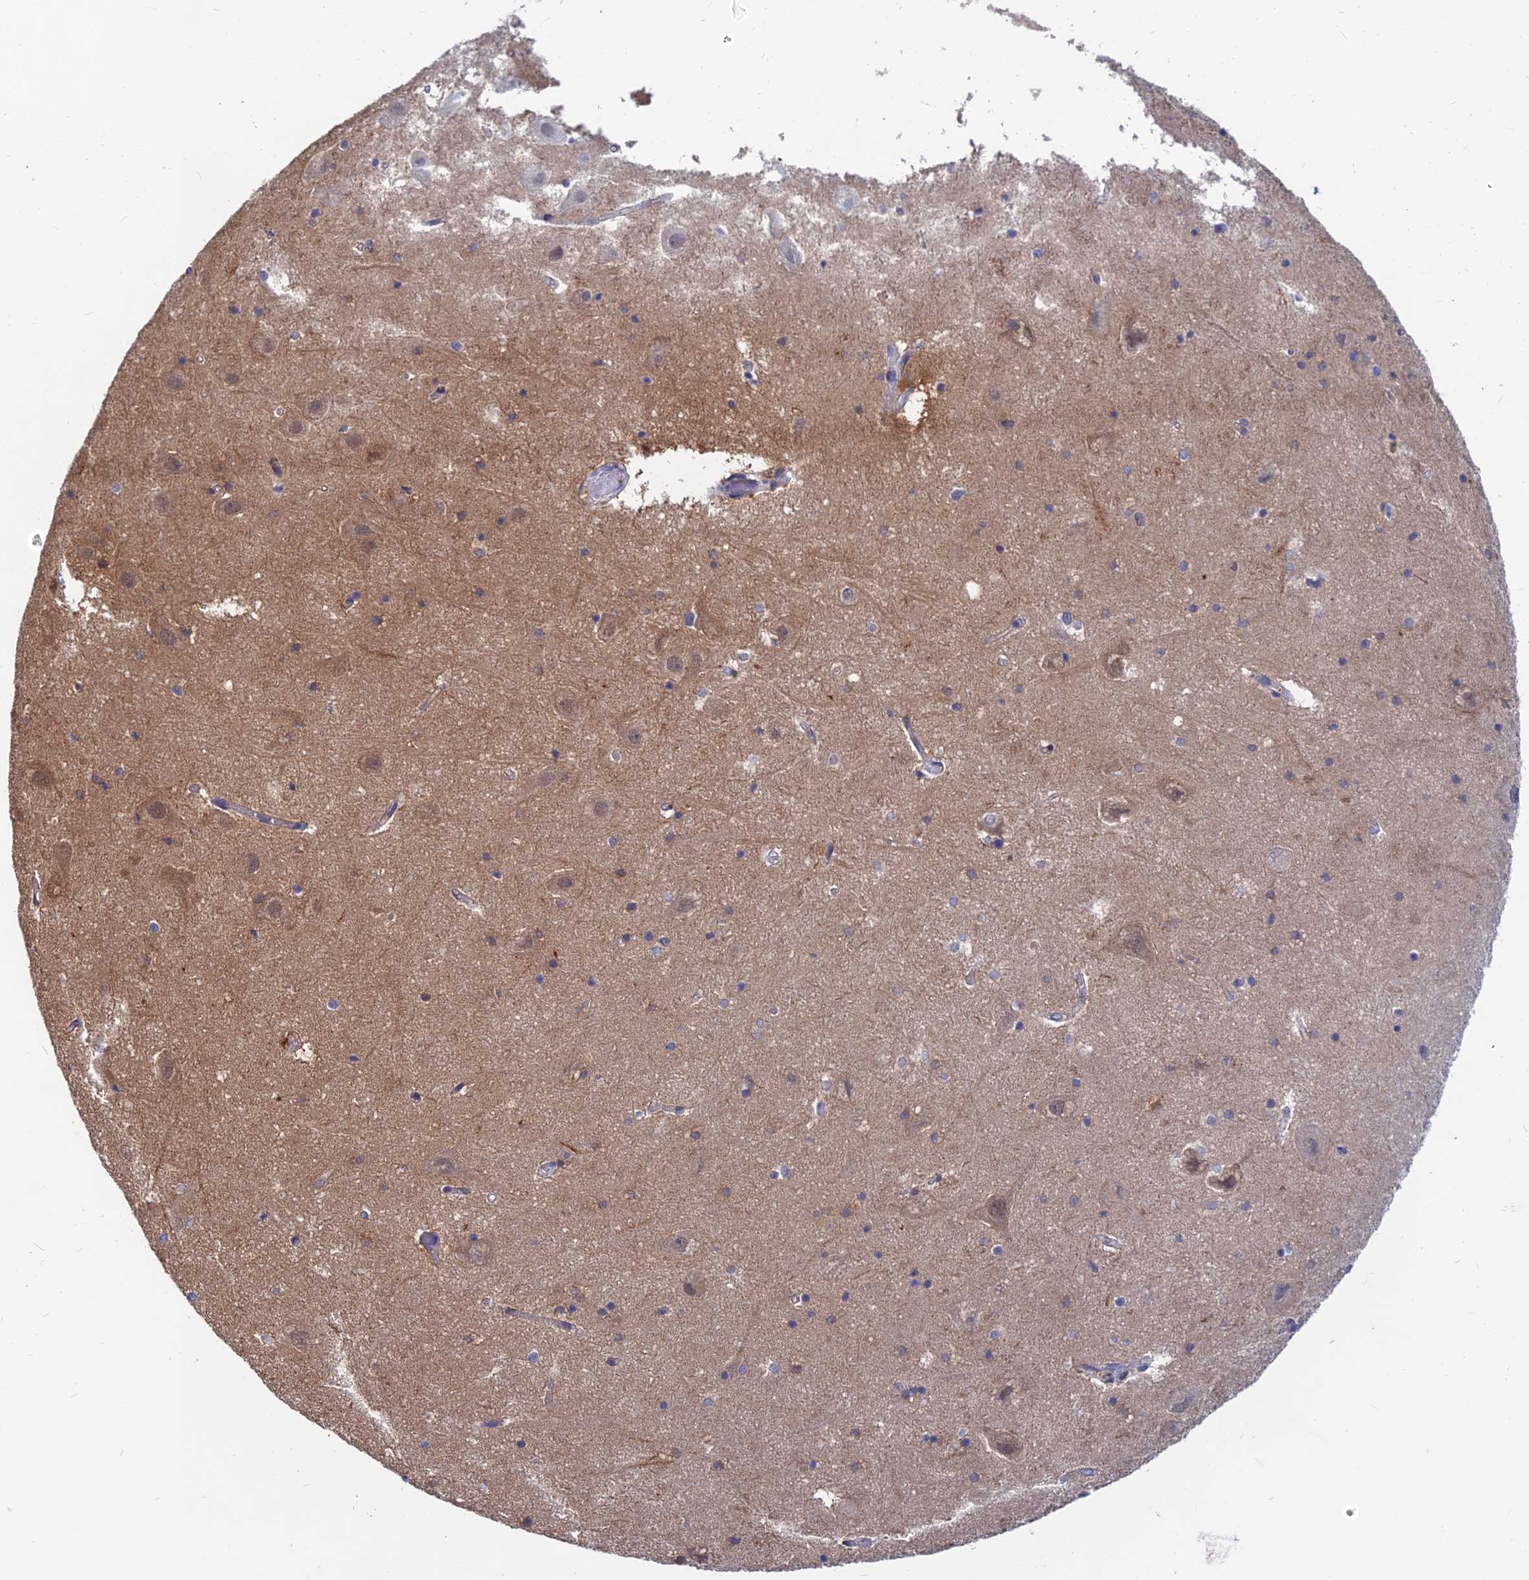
{"staining": {"intensity": "moderate", "quantity": "<25%", "location": "cytoplasmic/membranous"}, "tissue": "hippocampus", "cell_type": "Glial cells", "image_type": "normal", "snomed": [{"axis": "morphology", "description": "Normal tissue, NOS"}, {"axis": "topography", "description": "Hippocampus"}], "caption": "Immunohistochemistry (IHC) of normal hippocampus displays low levels of moderate cytoplasmic/membranous positivity in approximately <25% of glial cells.", "gene": "B3GALT4", "patient": {"sex": "female", "age": 52}}